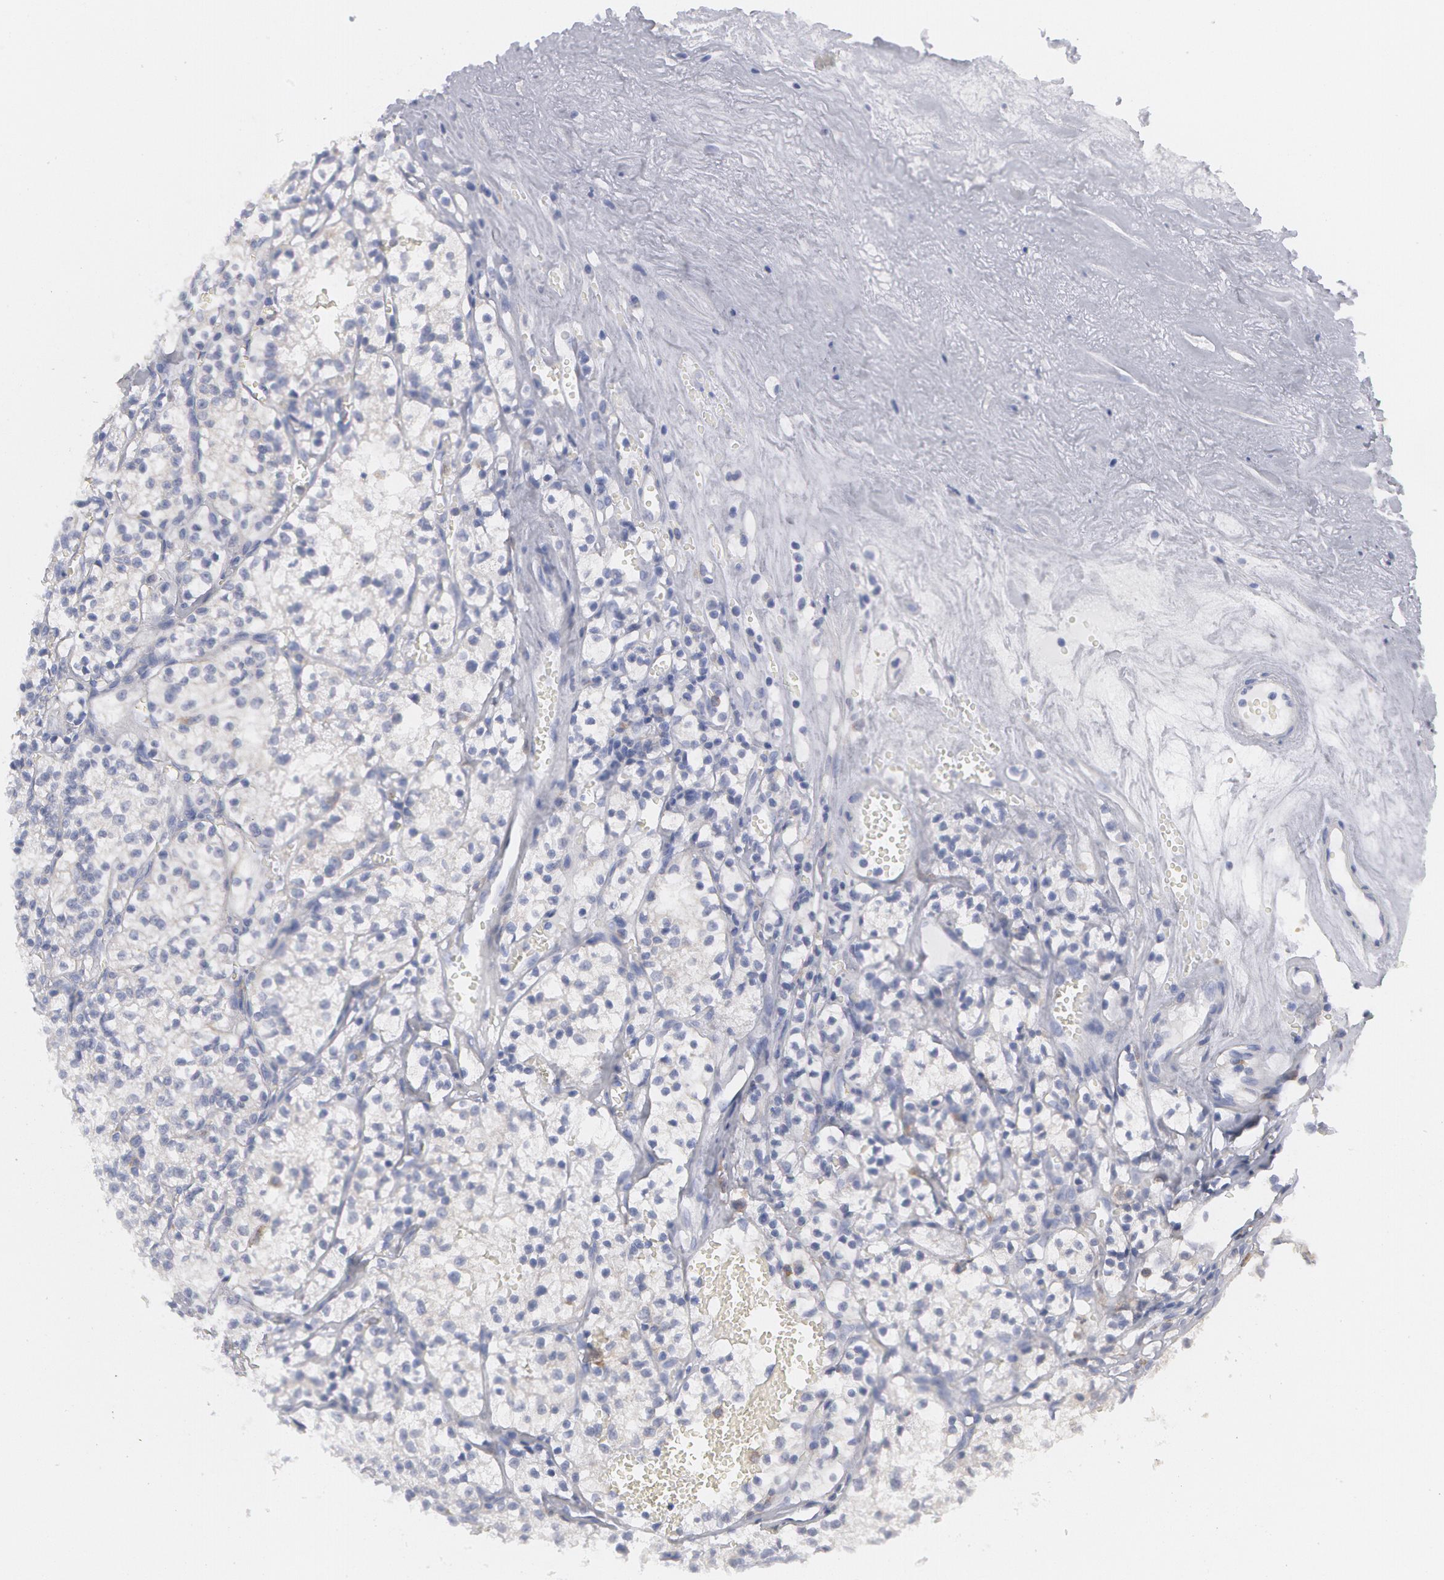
{"staining": {"intensity": "negative", "quantity": "none", "location": "none"}, "tissue": "renal cancer", "cell_type": "Tumor cells", "image_type": "cancer", "snomed": [{"axis": "morphology", "description": "Adenocarcinoma, NOS"}, {"axis": "topography", "description": "Kidney"}], "caption": "Tumor cells are negative for brown protein staining in renal cancer (adenocarcinoma).", "gene": "SYK", "patient": {"sex": "male", "age": 61}}